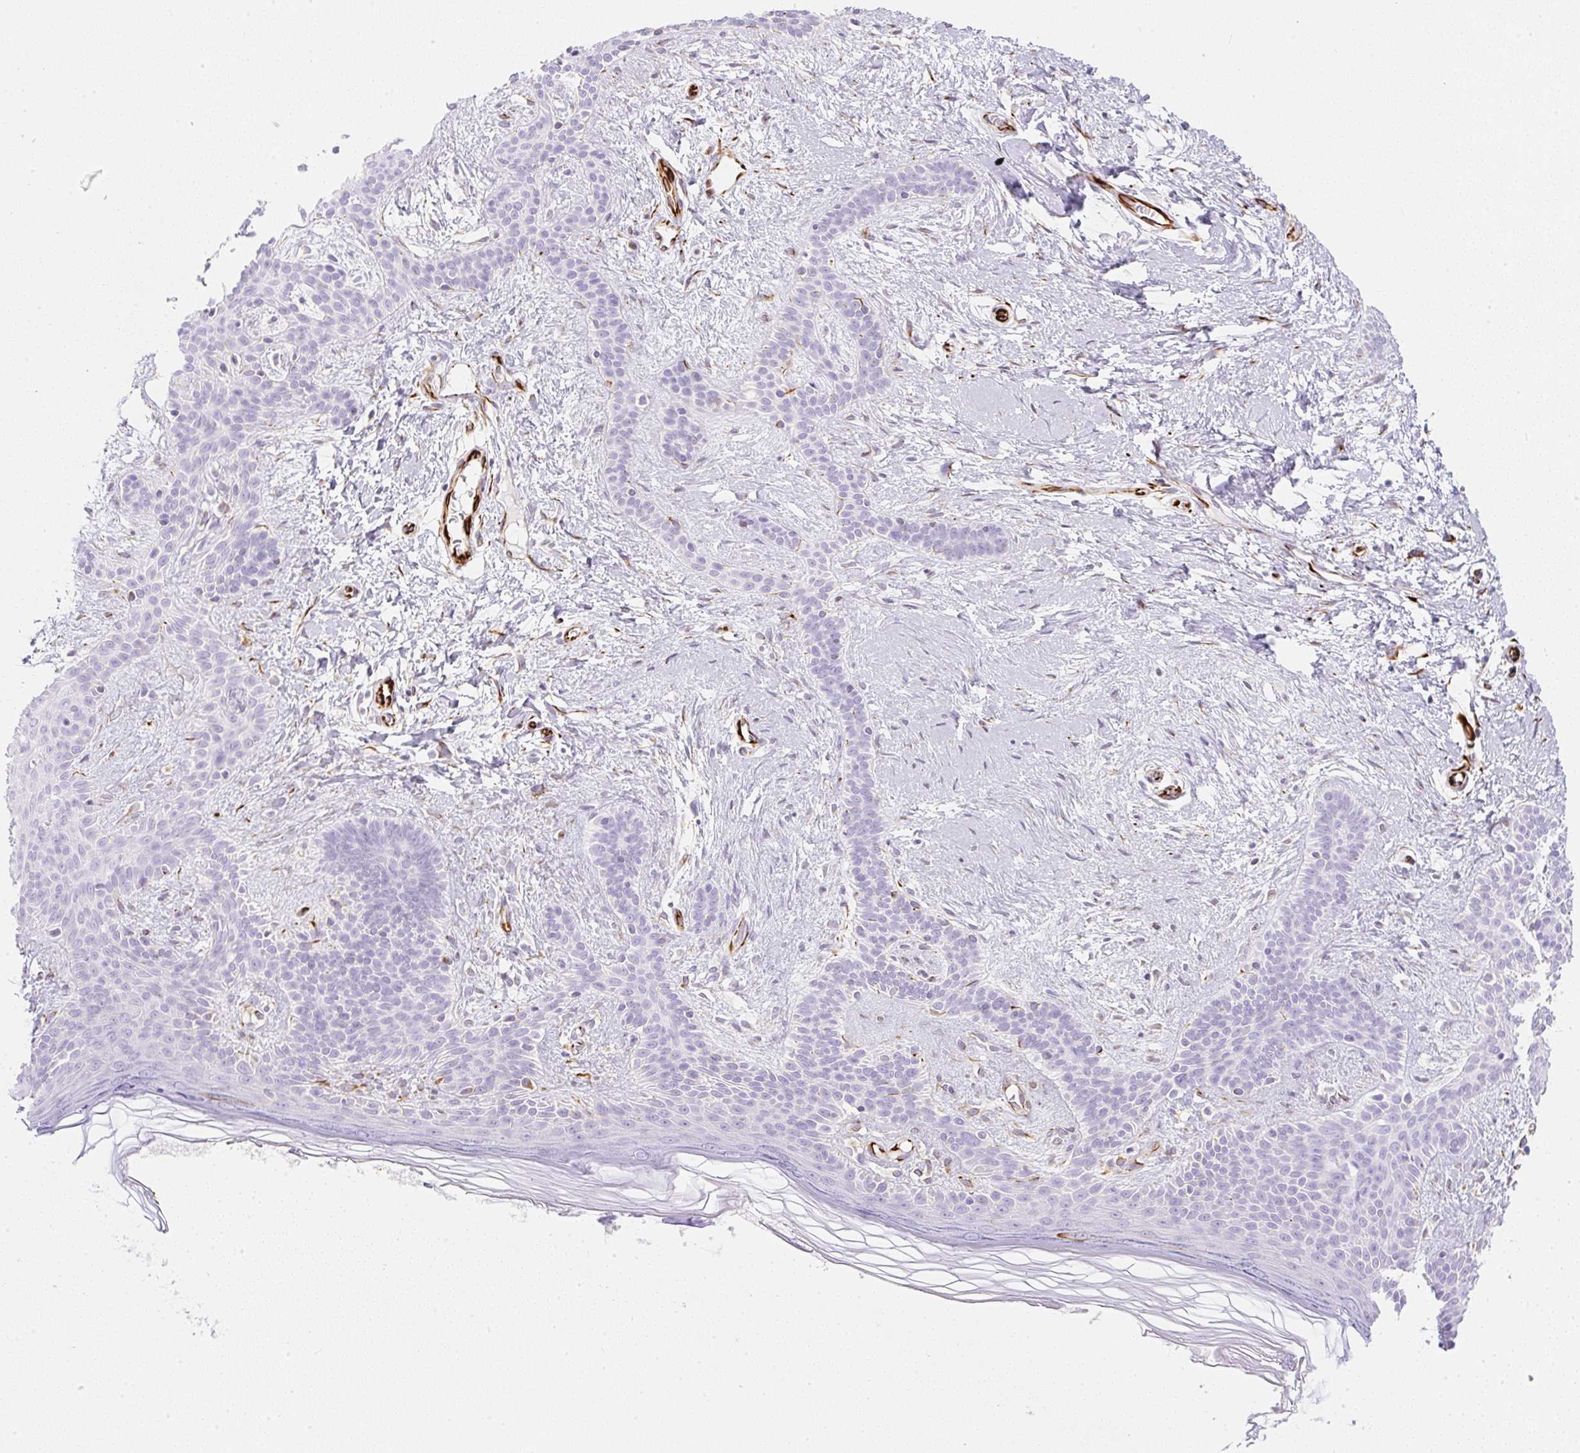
{"staining": {"intensity": "negative", "quantity": "none", "location": "none"}, "tissue": "skin cancer", "cell_type": "Tumor cells", "image_type": "cancer", "snomed": [{"axis": "morphology", "description": "Basal cell carcinoma"}, {"axis": "topography", "description": "Skin"}], "caption": "There is no significant positivity in tumor cells of skin cancer (basal cell carcinoma).", "gene": "ZNF689", "patient": {"sex": "male", "age": 78}}